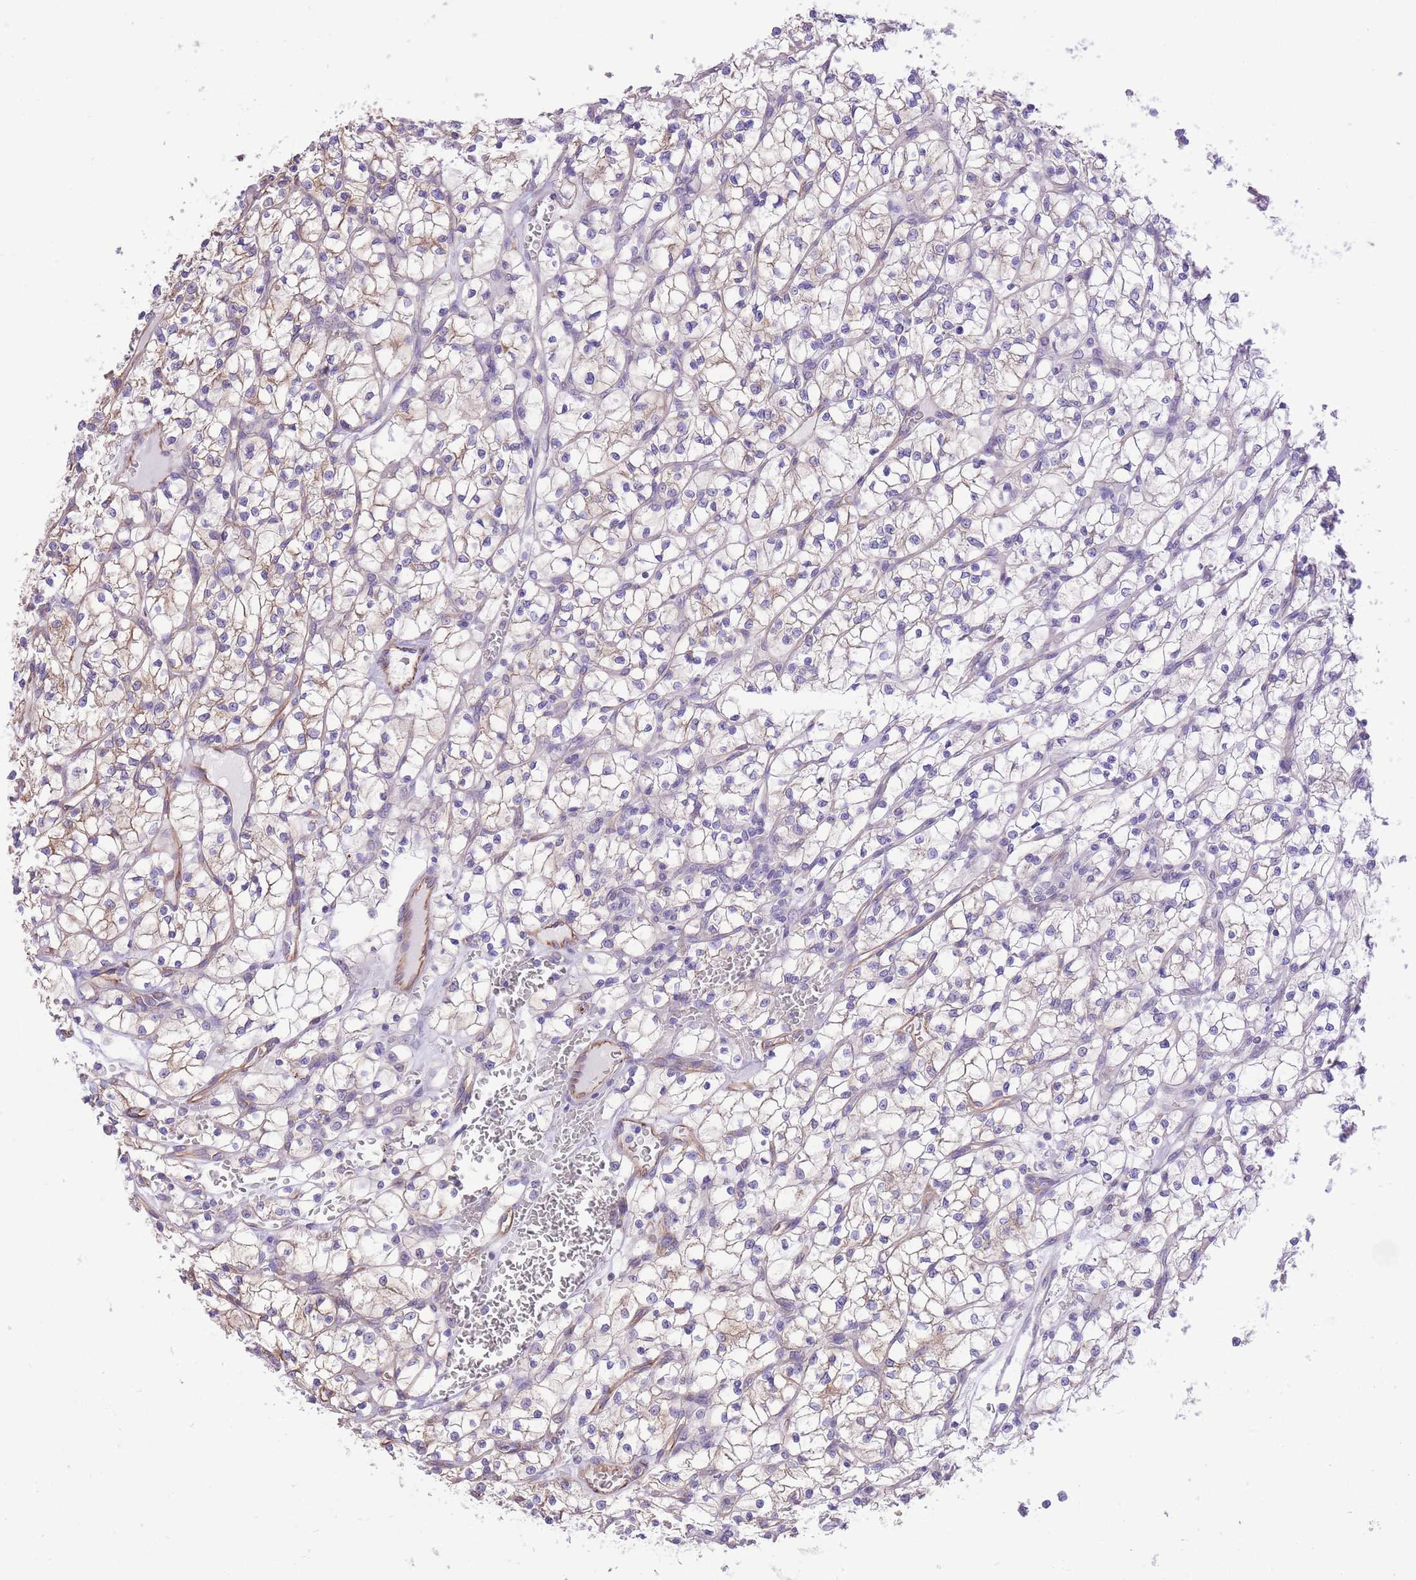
{"staining": {"intensity": "weak", "quantity": "<25%", "location": "cytoplasmic/membranous"}, "tissue": "renal cancer", "cell_type": "Tumor cells", "image_type": "cancer", "snomed": [{"axis": "morphology", "description": "Adenocarcinoma, NOS"}, {"axis": "topography", "description": "Kidney"}], "caption": "Micrograph shows no protein staining in tumor cells of renal adenocarcinoma tissue.", "gene": "RHOU", "patient": {"sex": "female", "age": 64}}